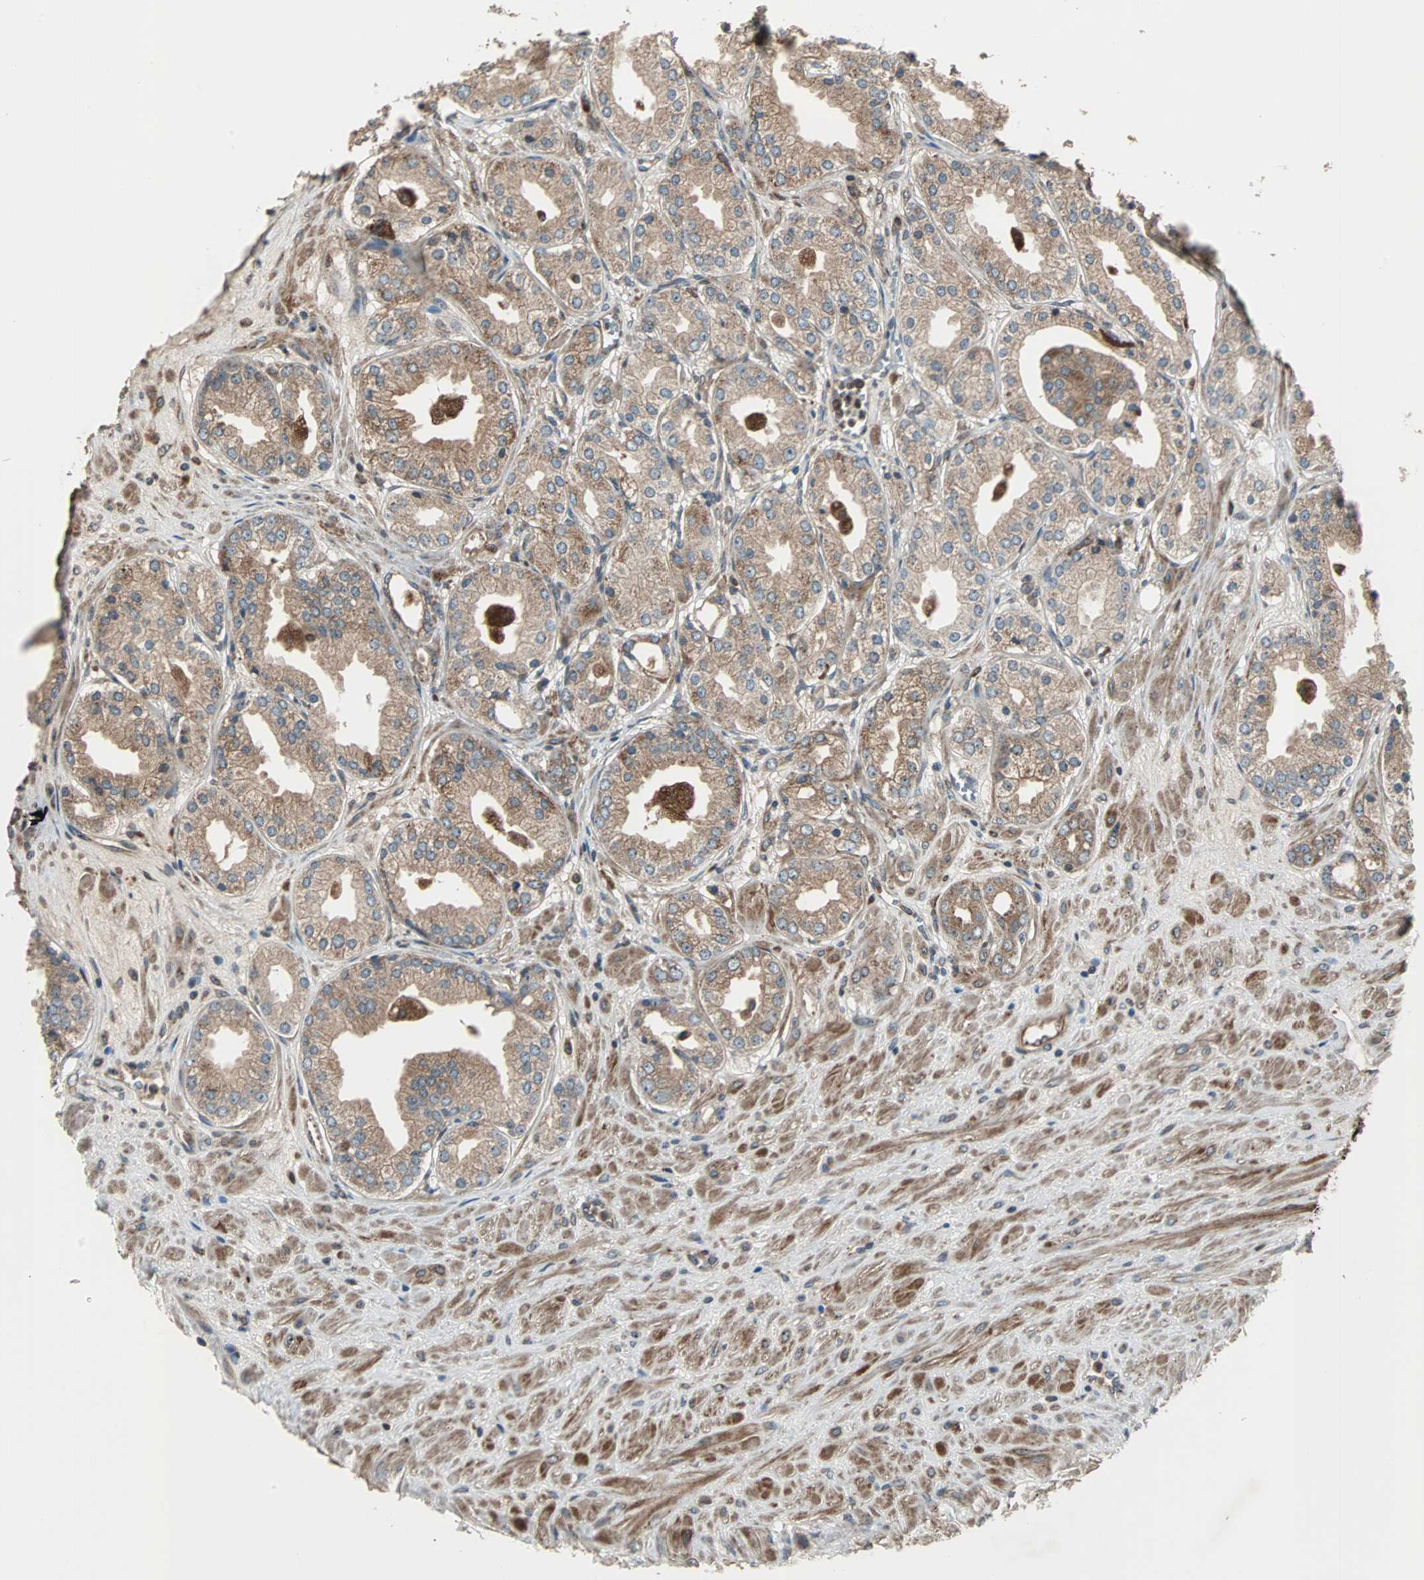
{"staining": {"intensity": "moderate", "quantity": ">75%", "location": "cytoplasmic/membranous"}, "tissue": "prostate cancer", "cell_type": "Tumor cells", "image_type": "cancer", "snomed": [{"axis": "morphology", "description": "Adenocarcinoma, High grade"}, {"axis": "topography", "description": "Prostate"}], "caption": "High-power microscopy captured an immunohistochemistry photomicrograph of prostate cancer (high-grade adenocarcinoma), revealing moderate cytoplasmic/membranous staining in about >75% of tumor cells.", "gene": "RAB7A", "patient": {"sex": "male", "age": 61}}